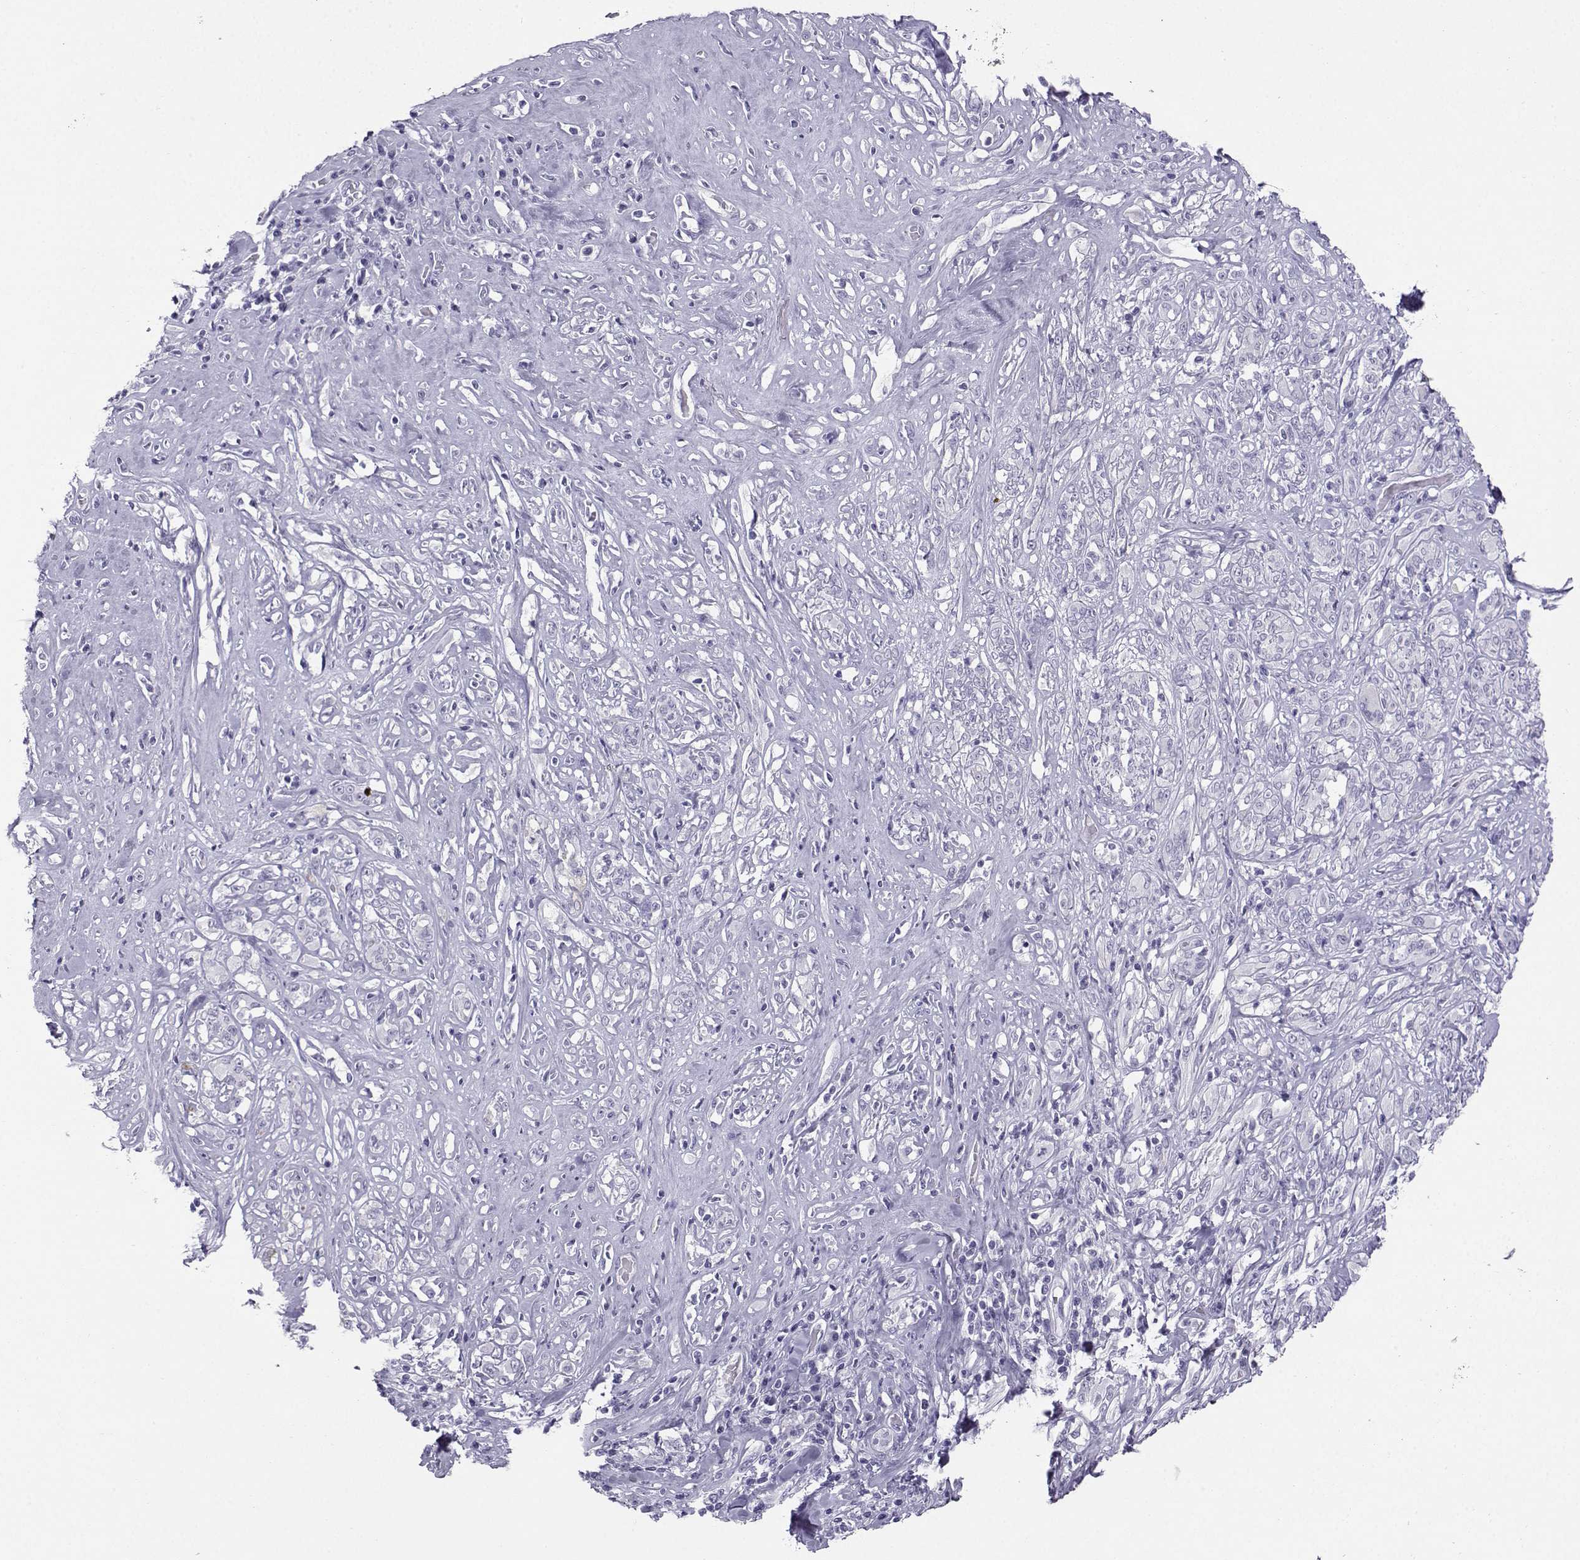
{"staining": {"intensity": "negative", "quantity": "none", "location": "none"}, "tissue": "melanoma", "cell_type": "Tumor cells", "image_type": "cancer", "snomed": [{"axis": "morphology", "description": "Malignant melanoma, NOS"}, {"axis": "topography", "description": "Skin"}], "caption": "Immunohistochemical staining of human malignant melanoma reveals no significant staining in tumor cells. (Stains: DAB (3,3'-diaminobenzidine) immunohistochemistry (IHC) with hematoxylin counter stain, Microscopy: brightfield microscopy at high magnification).", "gene": "NEFL", "patient": {"sex": "female", "age": 91}}